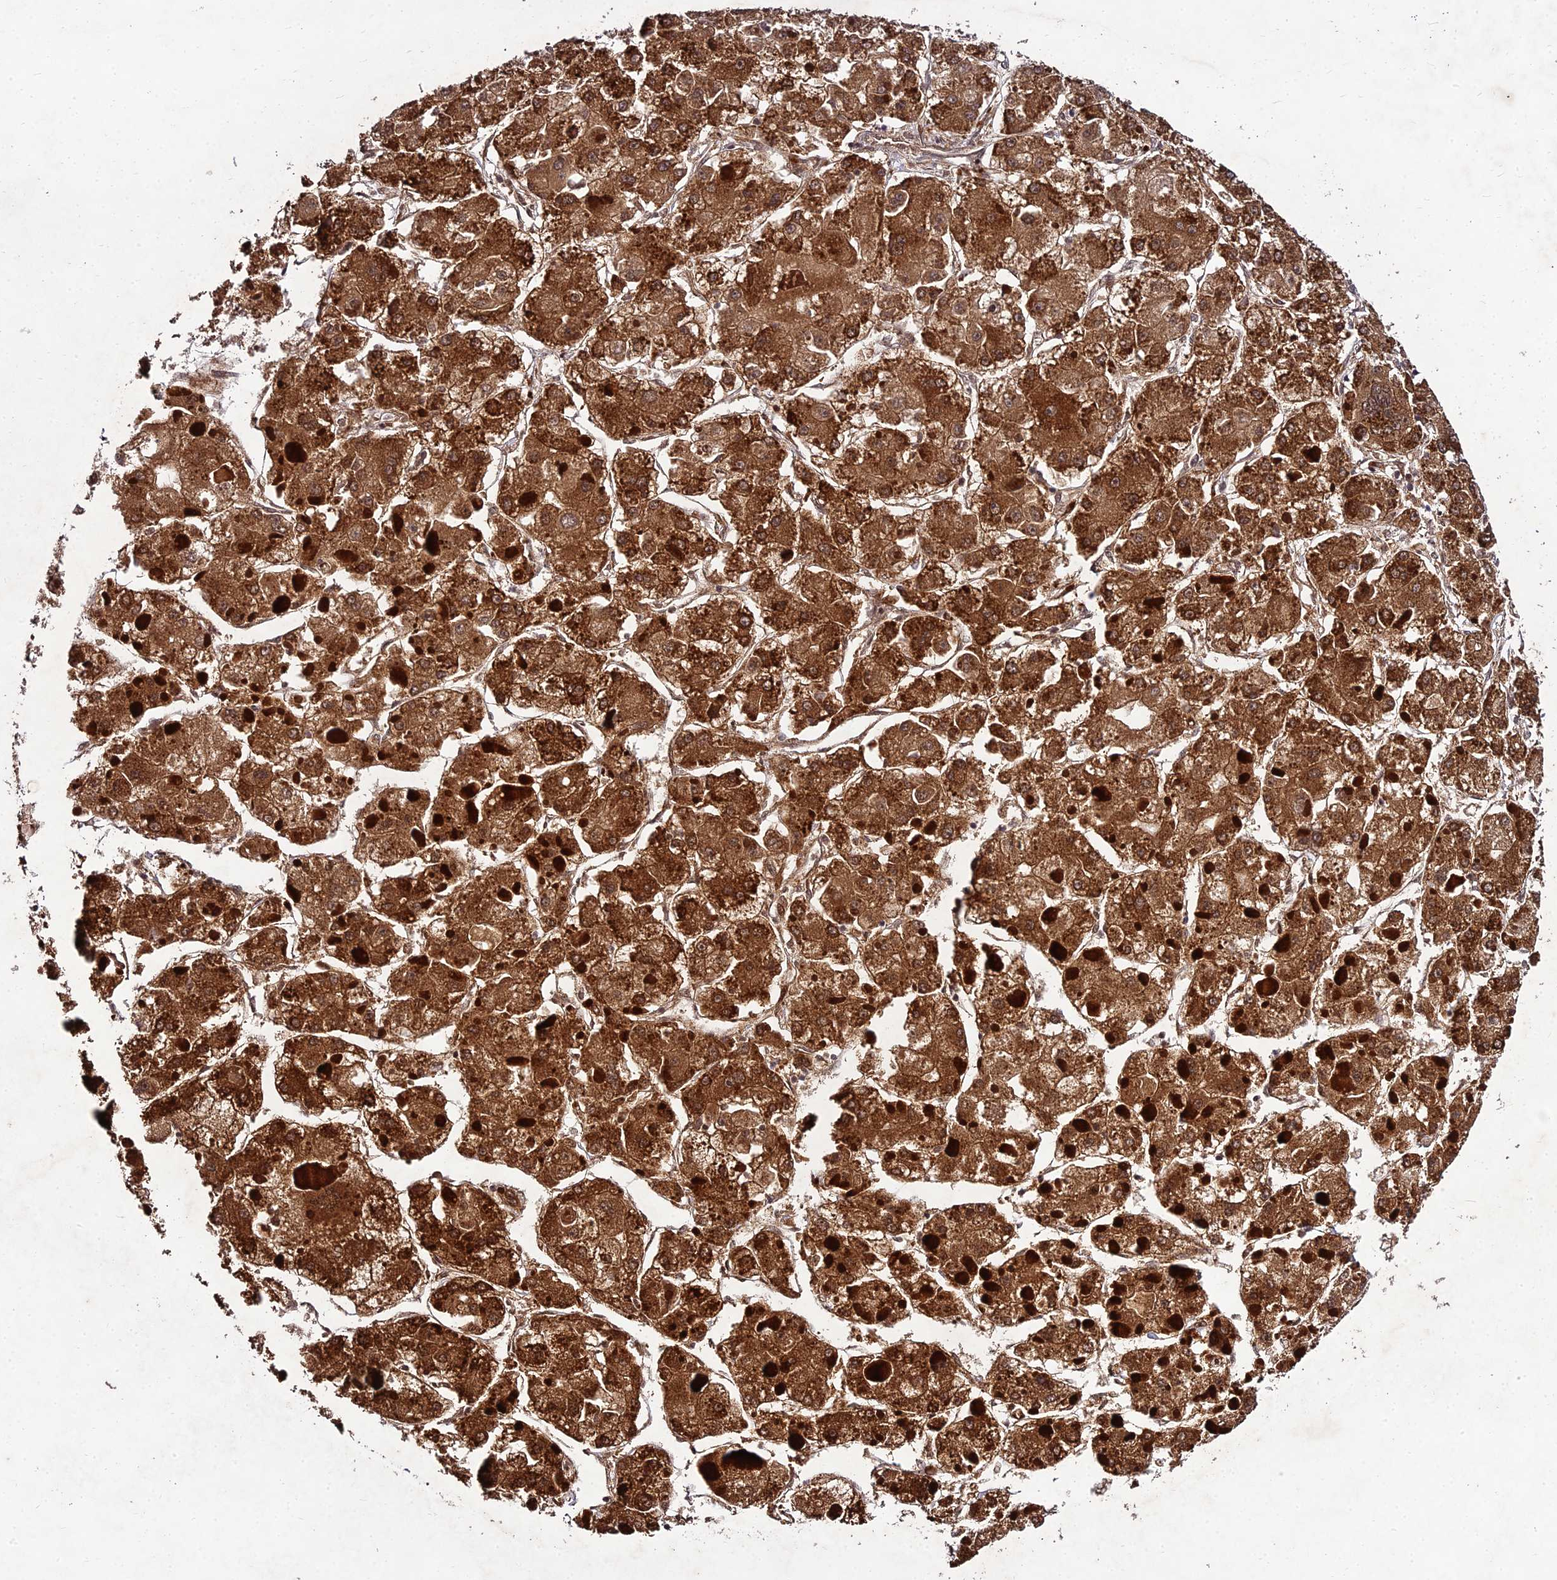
{"staining": {"intensity": "strong", "quantity": ">75%", "location": "cytoplasmic/membranous,nuclear"}, "tissue": "liver cancer", "cell_type": "Tumor cells", "image_type": "cancer", "snomed": [{"axis": "morphology", "description": "Carcinoma, Hepatocellular, NOS"}, {"axis": "topography", "description": "Liver"}], "caption": "Hepatocellular carcinoma (liver) stained with DAB IHC shows high levels of strong cytoplasmic/membranous and nuclear staining in about >75% of tumor cells.", "gene": "MKKS", "patient": {"sex": "female", "age": 73}}